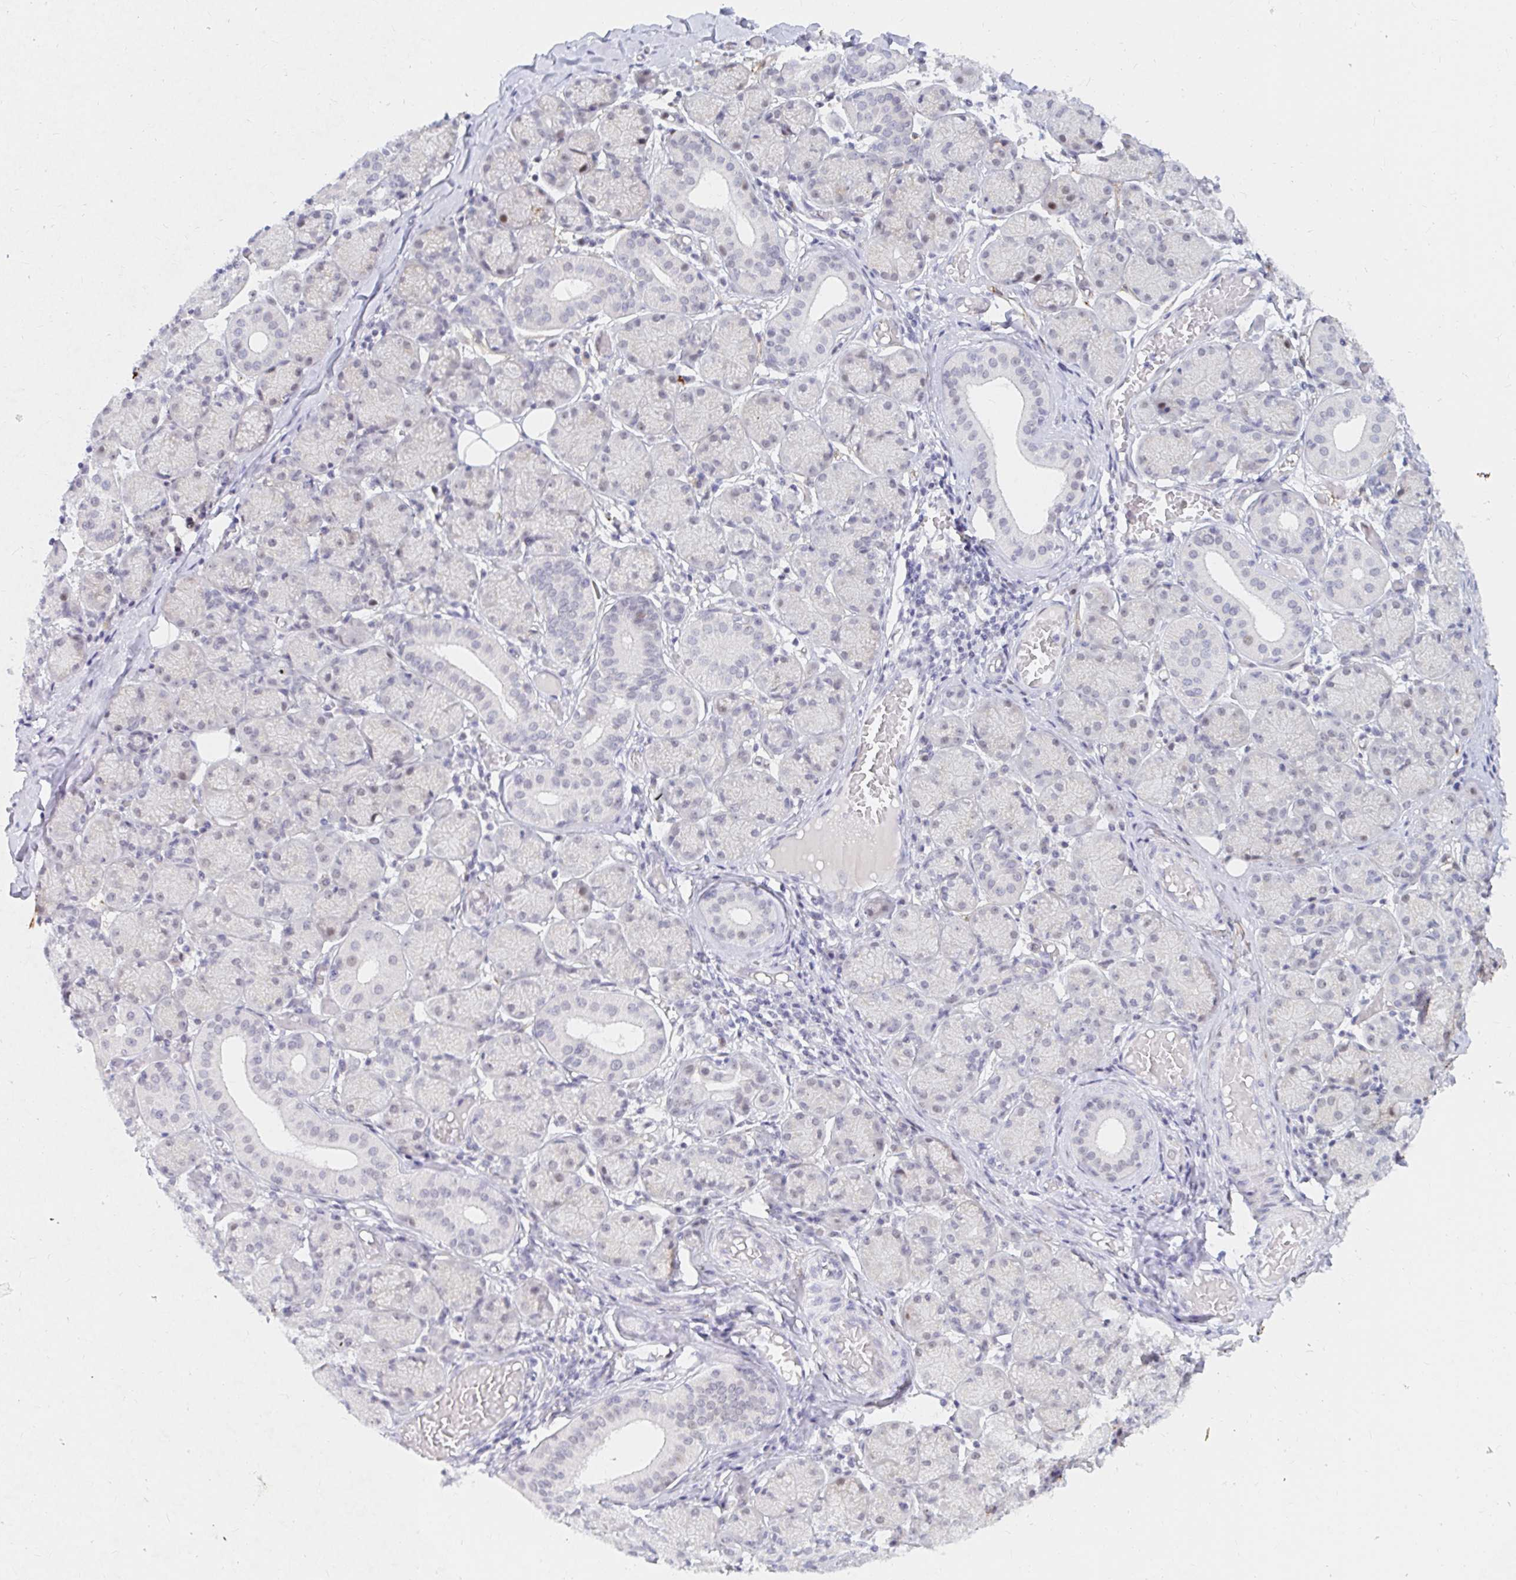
{"staining": {"intensity": "moderate", "quantity": "<25%", "location": "nuclear"}, "tissue": "salivary gland", "cell_type": "Glandular cells", "image_type": "normal", "snomed": [{"axis": "morphology", "description": "Normal tissue, NOS"}, {"axis": "topography", "description": "Salivary gland"}], "caption": "An image of human salivary gland stained for a protein displays moderate nuclear brown staining in glandular cells. (Brightfield microscopy of DAB IHC at high magnification).", "gene": "COL28A1", "patient": {"sex": "female", "age": 24}}